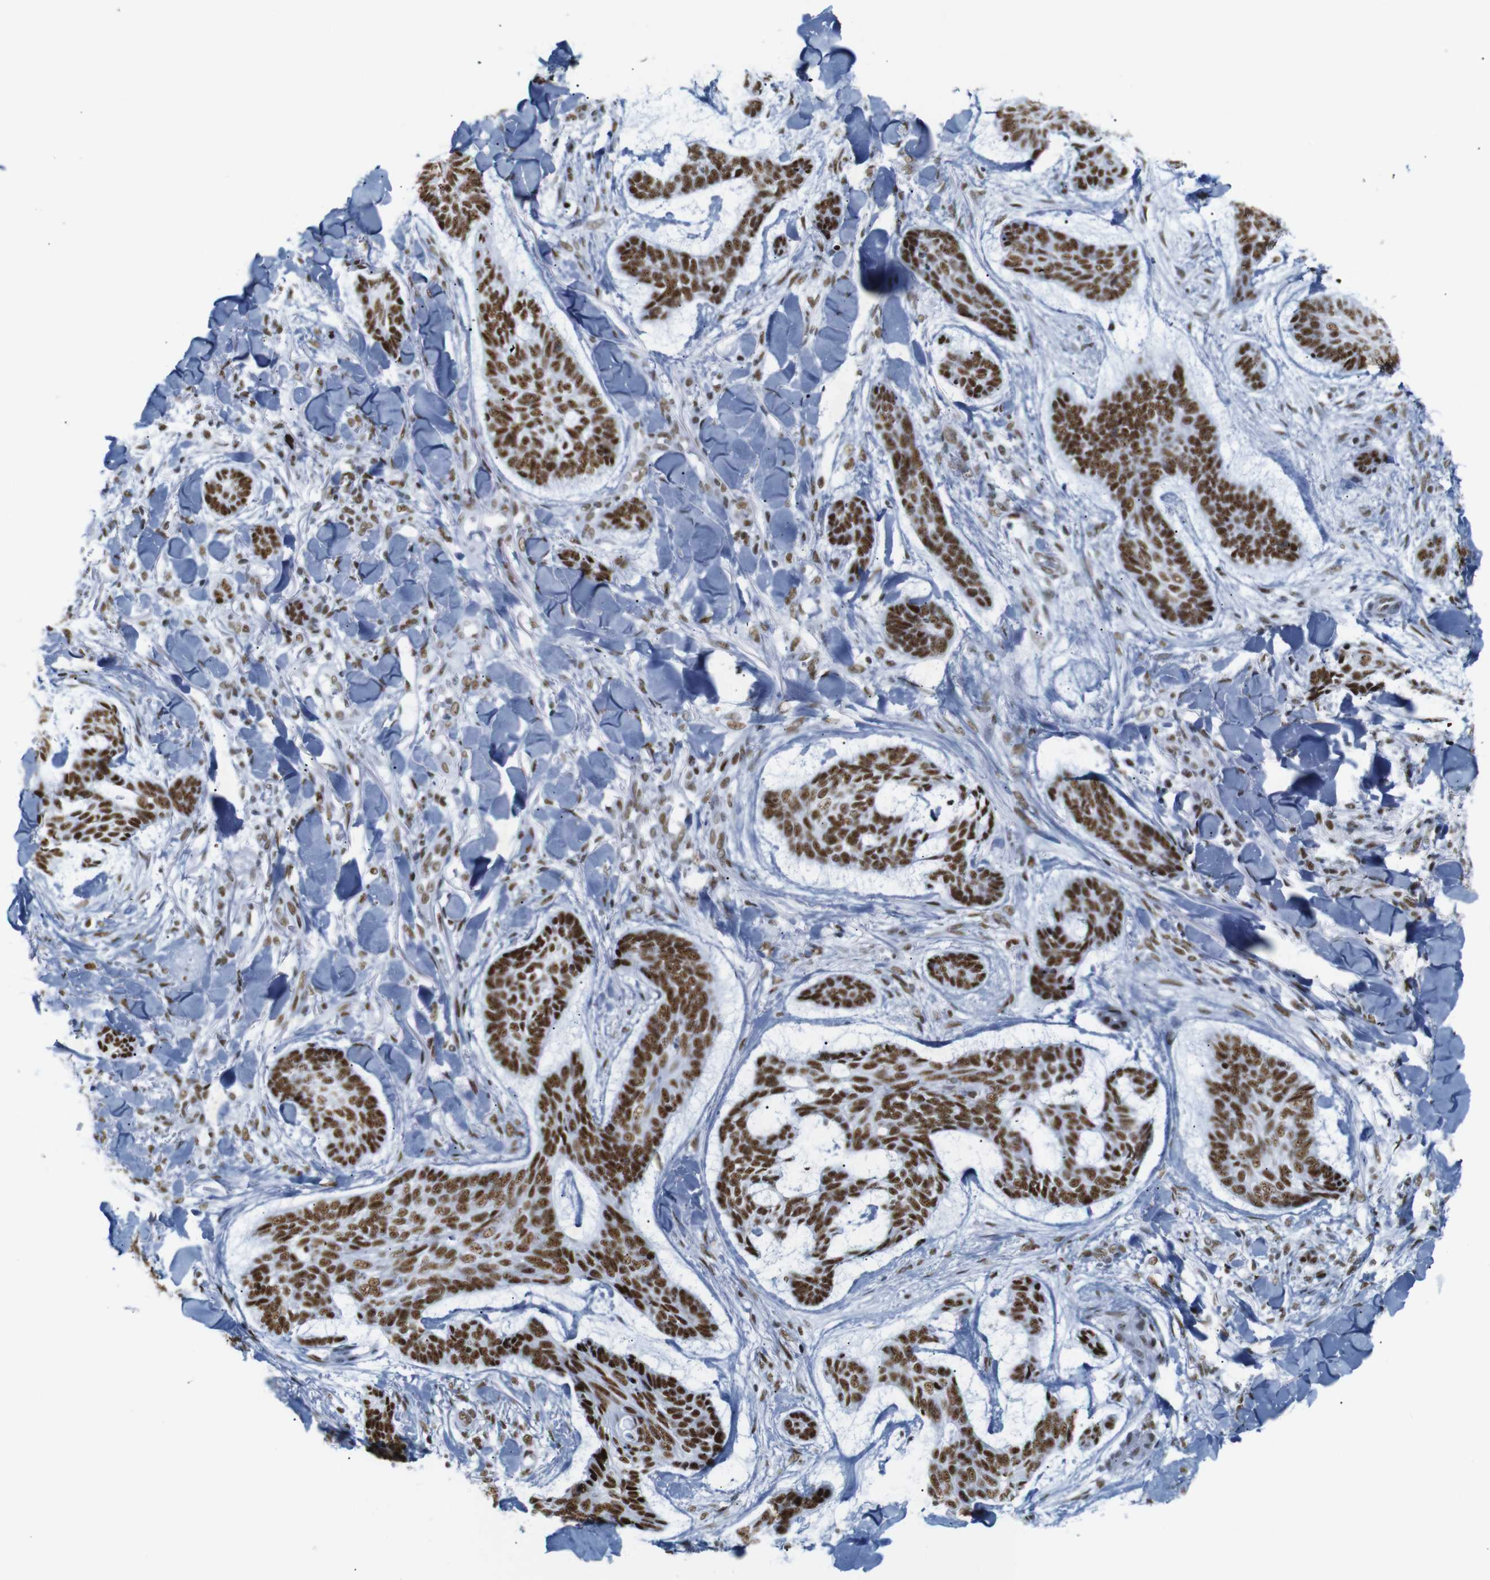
{"staining": {"intensity": "strong", "quantity": ">75%", "location": "nuclear"}, "tissue": "skin cancer", "cell_type": "Tumor cells", "image_type": "cancer", "snomed": [{"axis": "morphology", "description": "Basal cell carcinoma"}, {"axis": "topography", "description": "Skin"}], "caption": "Tumor cells show high levels of strong nuclear expression in about >75% of cells in human skin cancer.", "gene": "TRA2B", "patient": {"sex": "male", "age": 43}}